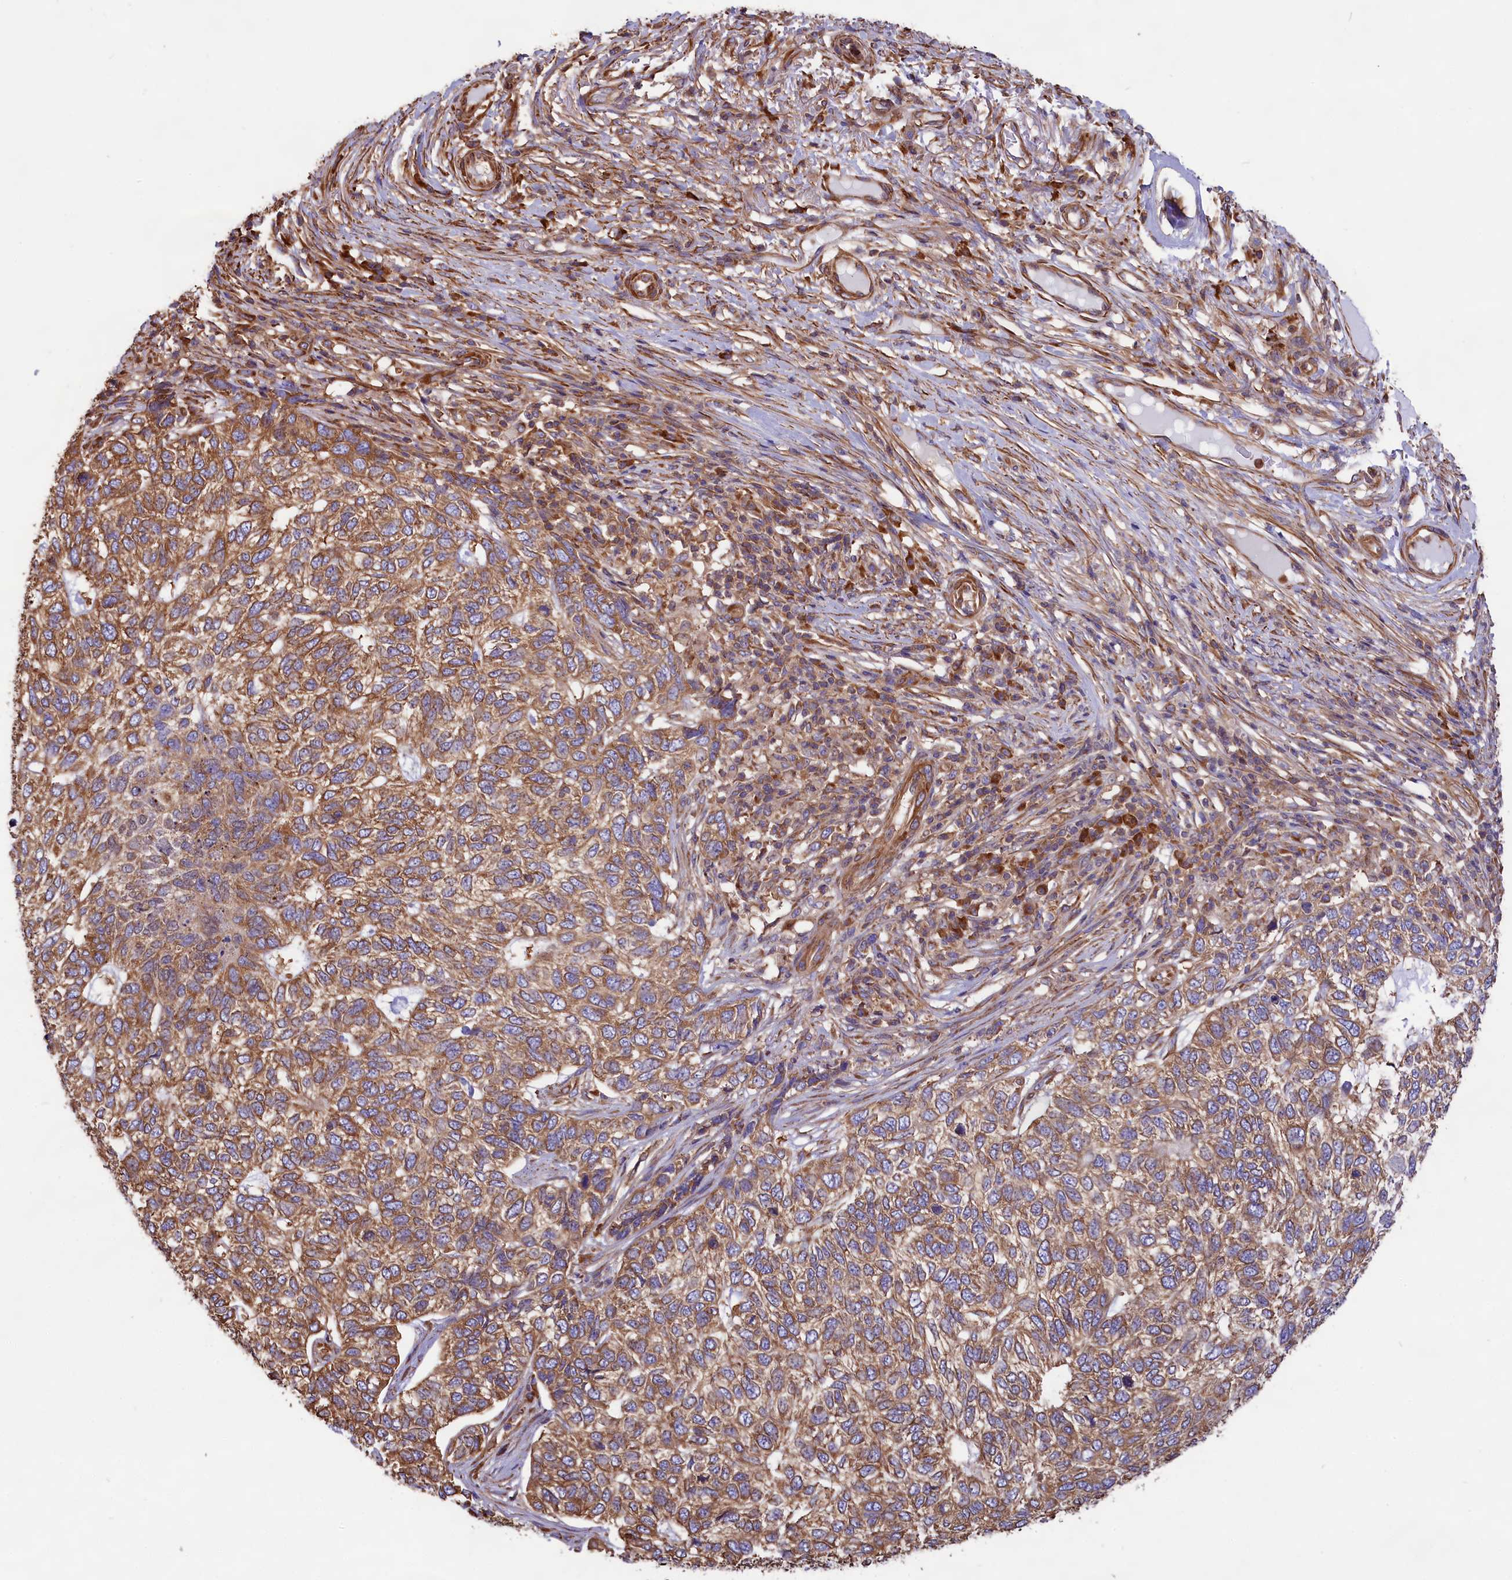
{"staining": {"intensity": "moderate", "quantity": ">75%", "location": "cytoplasmic/membranous"}, "tissue": "skin cancer", "cell_type": "Tumor cells", "image_type": "cancer", "snomed": [{"axis": "morphology", "description": "Basal cell carcinoma"}, {"axis": "topography", "description": "Skin"}], "caption": "Immunohistochemistry of human skin basal cell carcinoma shows medium levels of moderate cytoplasmic/membranous expression in approximately >75% of tumor cells.", "gene": "GYS1", "patient": {"sex": "female", "age": 65}}